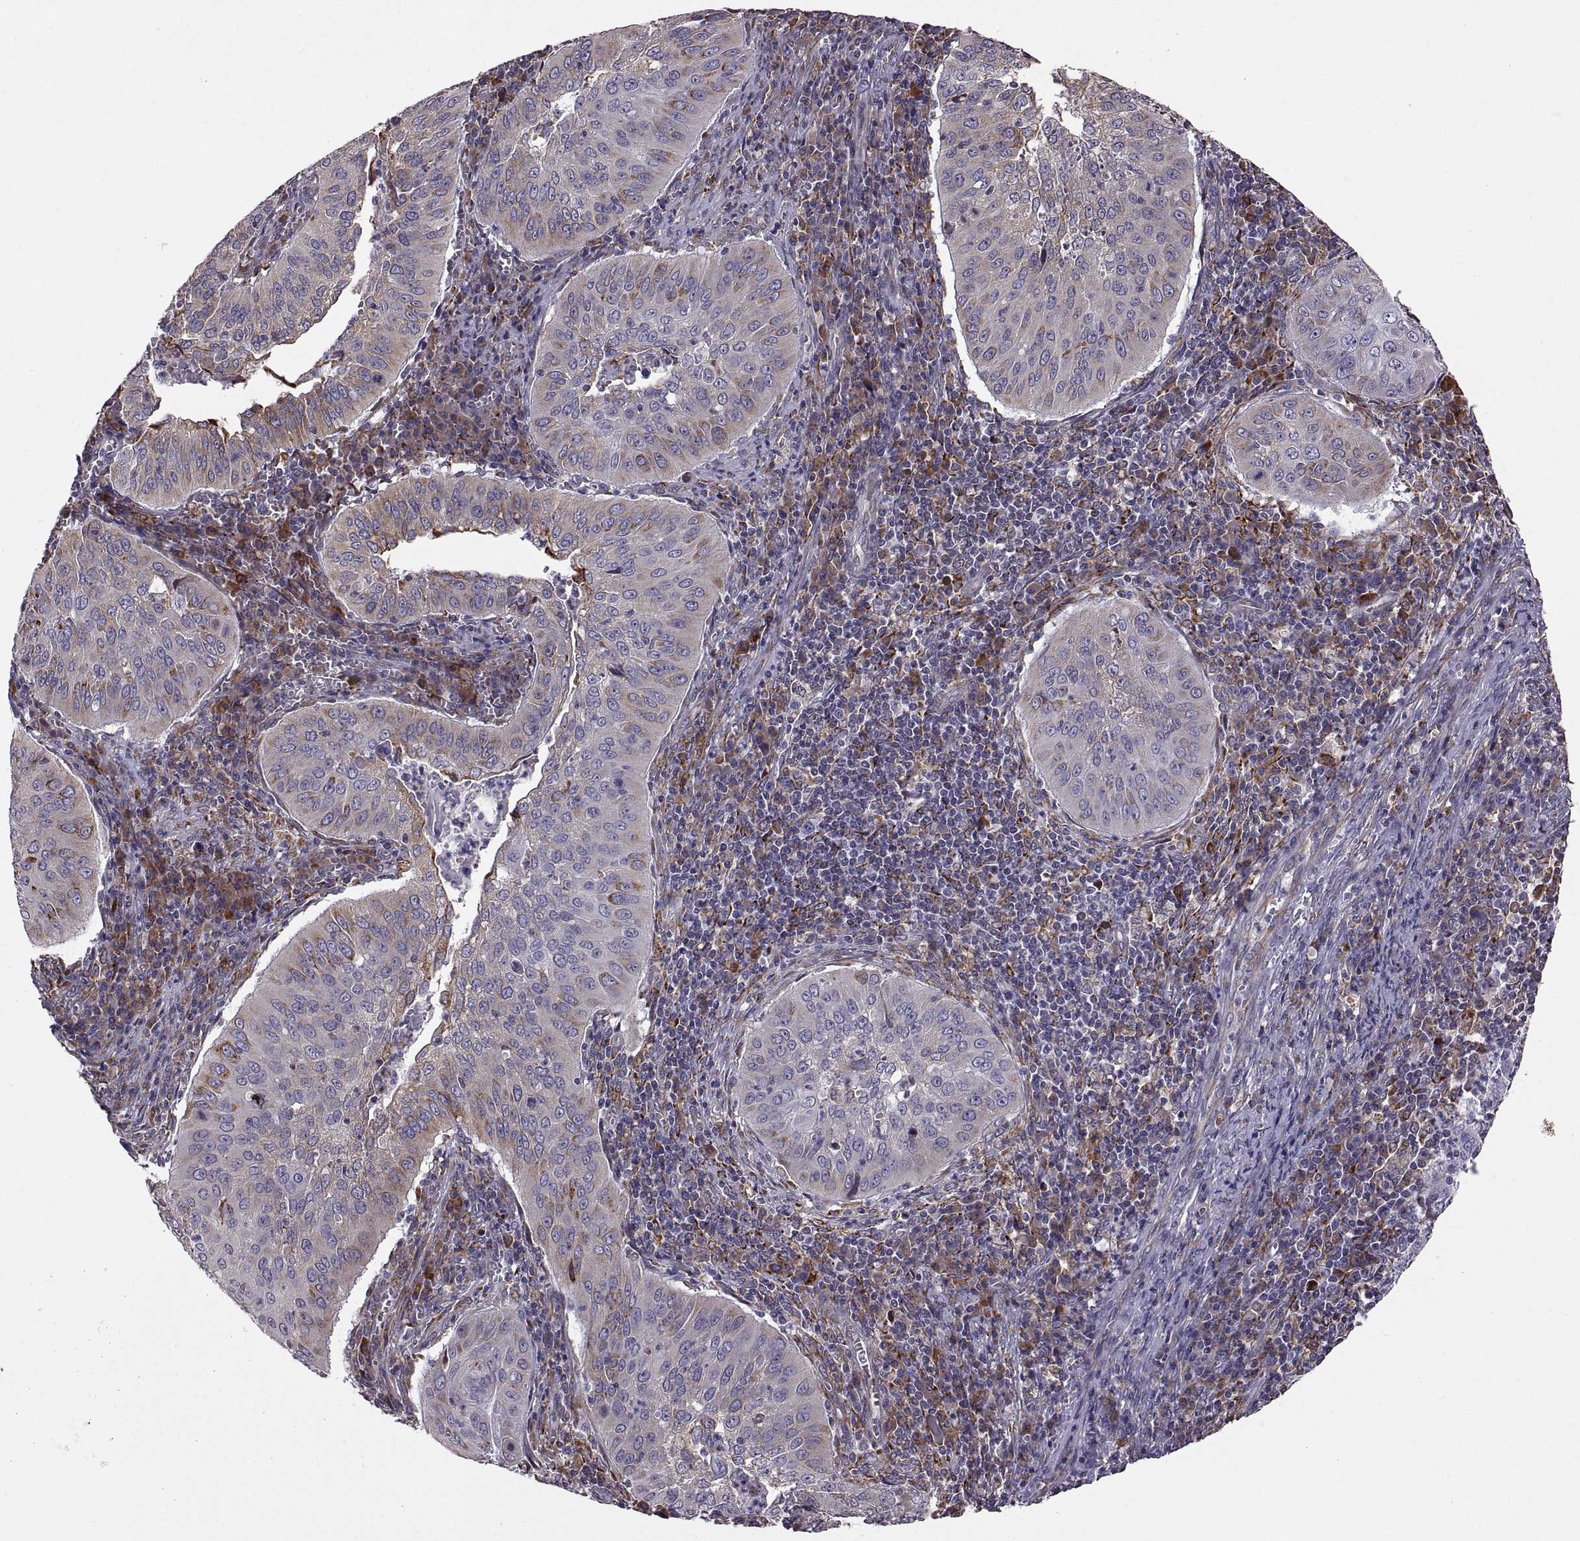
{"staining": {"intensity": "moderate", "quantity": "<25%", "location": "cytoplasmic/membranous"}, "tissue": "cervical cancer", "cell_type": "Tumor cells", "image_type": "cancer", "snomed": [{"axis": "morphology", "description": "Squamous cell carcinoma, NOS"}, {"axis": "topography", "description": "Cervix"}], "caption": "The photomicrograph displays a brown stain indicating the presence of a protein in the cytoplasmic/membranous of tumor cells in squamous cell carcinoma (cervical). Nuclei are stained in blue.", "gene": "PLEKHB2", "patient": {"sex": "female", "age": 39}}